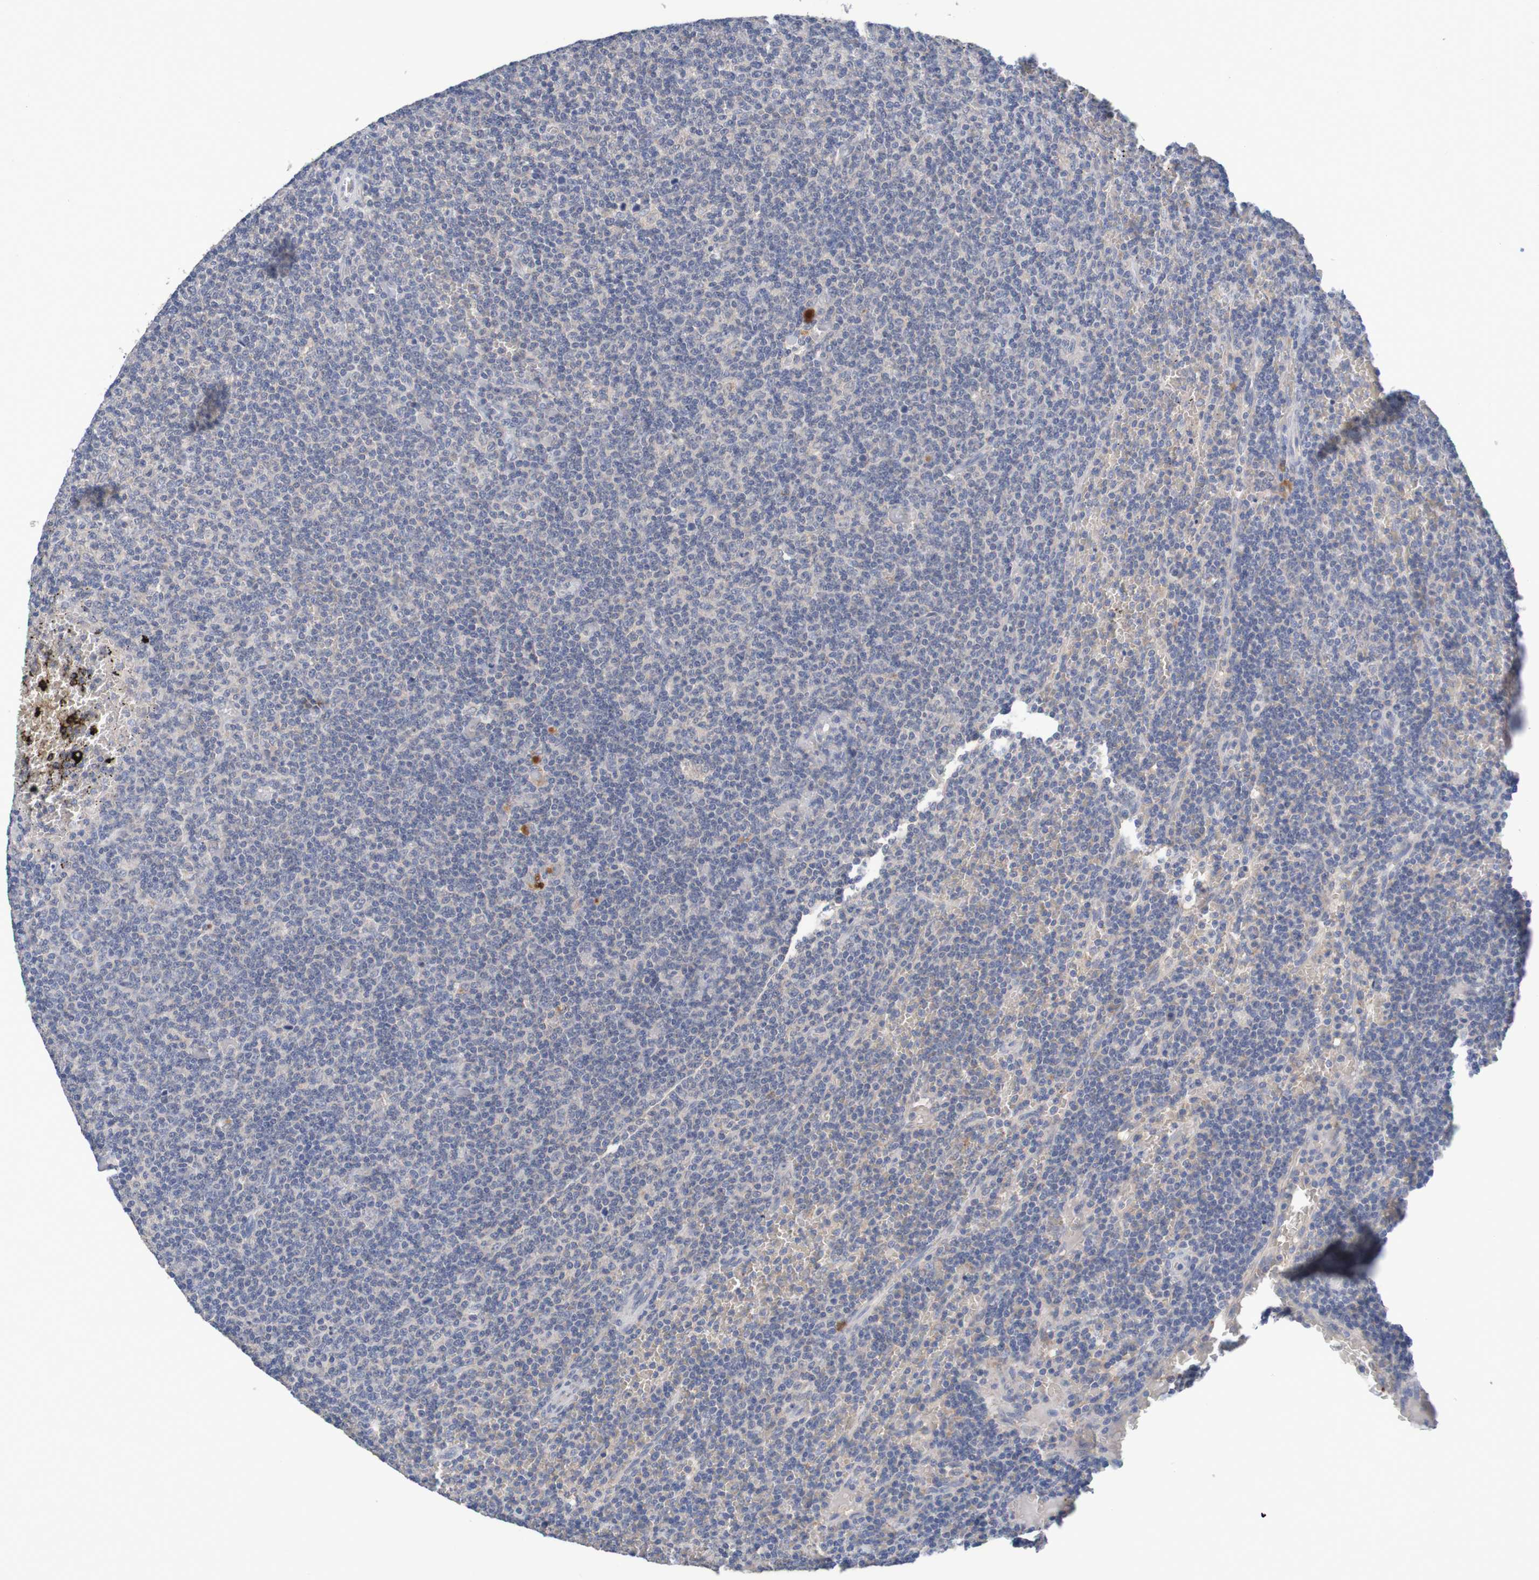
{"staining": {"intensity": "weak", "quantity": "25%-75%", "location": "cytoplasmic/membranous"}, "tissue": "lymphoma", "cell_type": "Tumor cells", "image_type": "cancer", "snomed": [{"axis": "morphology", "description": "Malignant lymphoma, non-Hodgkin's type, Low grade"}, {"axis": "topography", "description": "Spleen"}], "caption": "A high-resolution photomicrograph shows IHC staining of malignant lymphoma, non-Hodgkin's type (low-grade), which shows weak cytoplasmic/membranous positivity in approximately 25%-75% of tumor cells.", "gene": "LTA", "patient": {"sex": "female", "age": 50}}